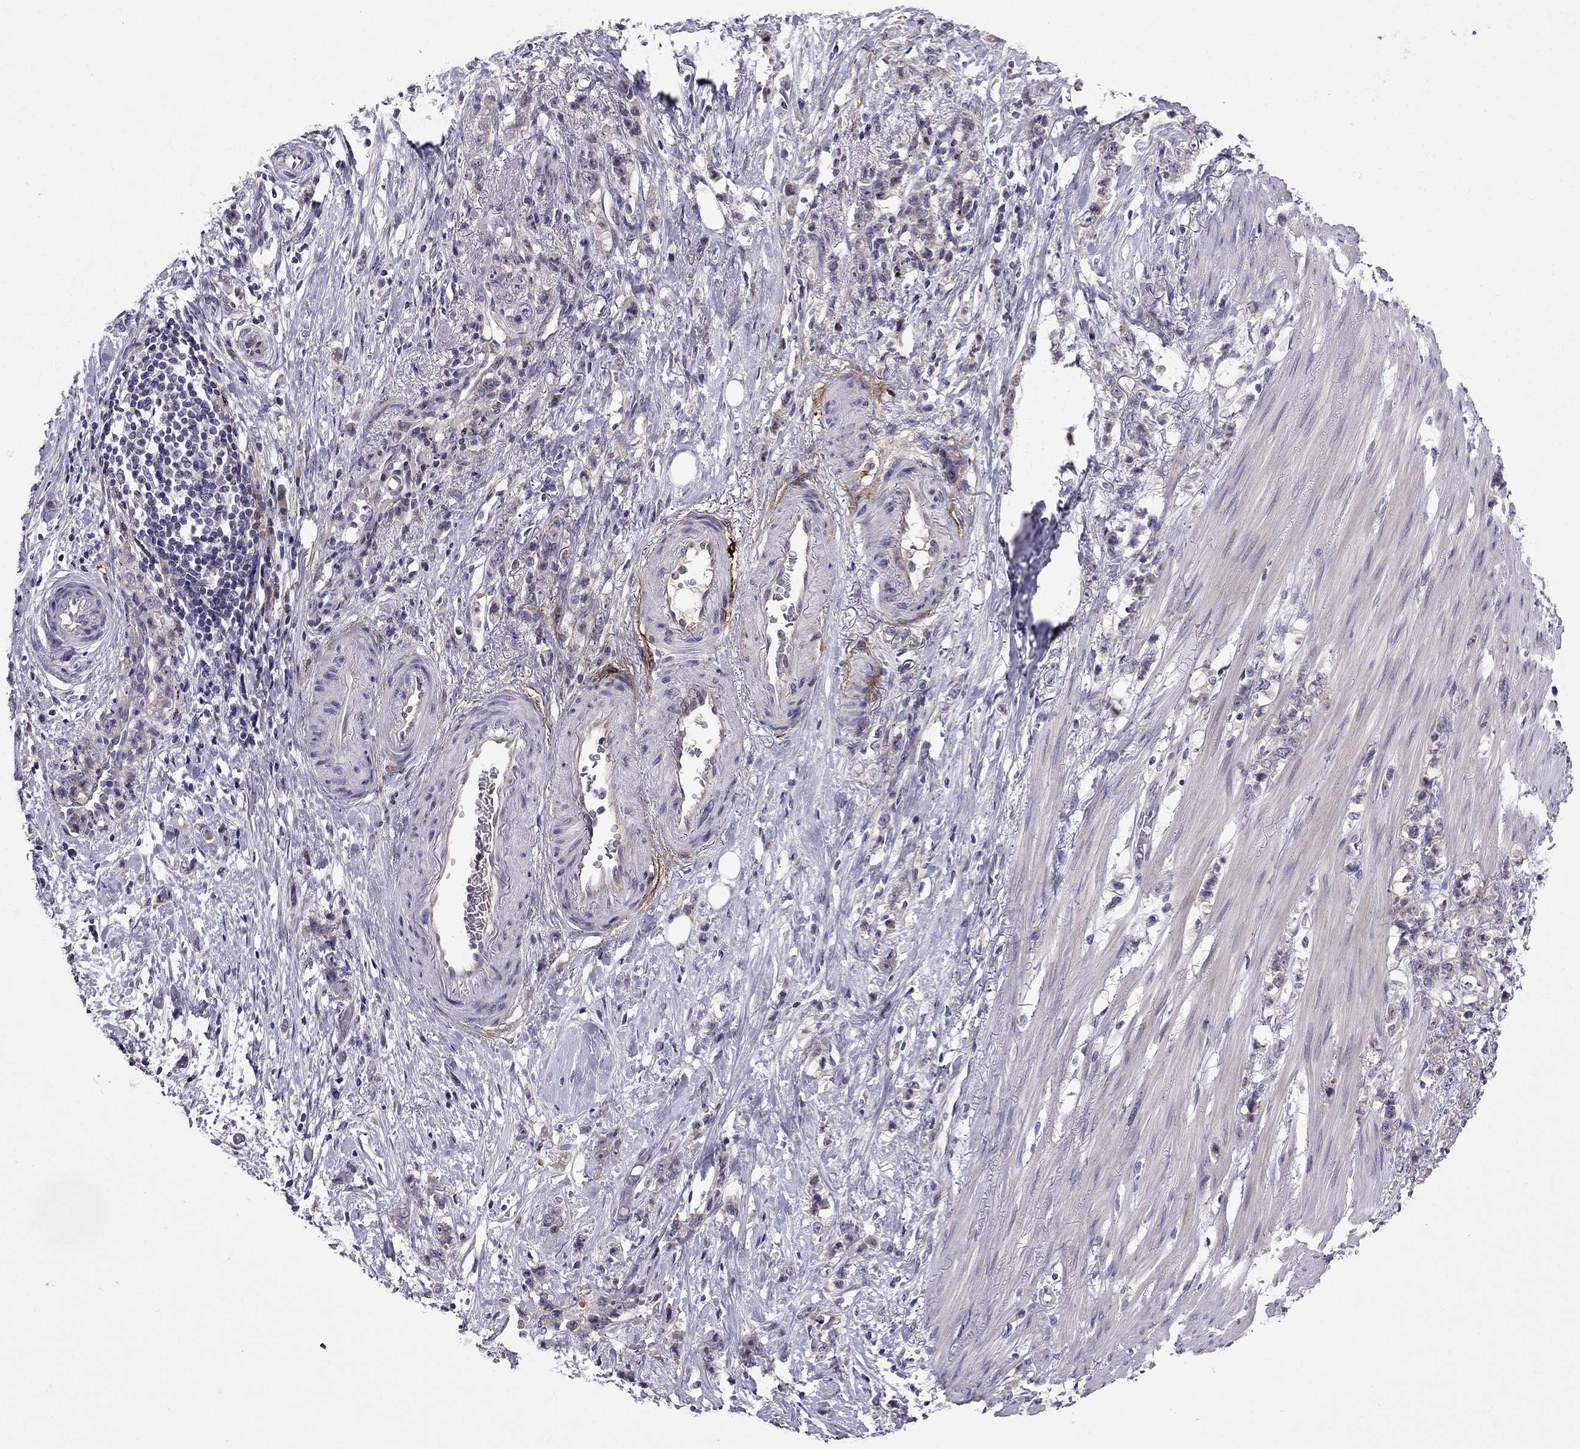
{"staining": {"intensity": "weak", "quantity": "25%-75%", "location": "cytoplasmic/membranous"}, "tissue": "stomach cancer", "cell_type": "Tumor cells", "image_type": "cancer", "snomed": [{"axis": "morphology", "description": "Adenocarcinoma, NOS"}, {"axis": "topography", "description": "Stomach, lower"}], "caption": "Brown immunohistochemical staining in human adenocarcinoma (stomach) reveals weak cytoplasmic/membranous staining in approximately 25%-75% of tumor cells.", "gene": "PI16", "patient": {"sex": "male", "age": 88}}